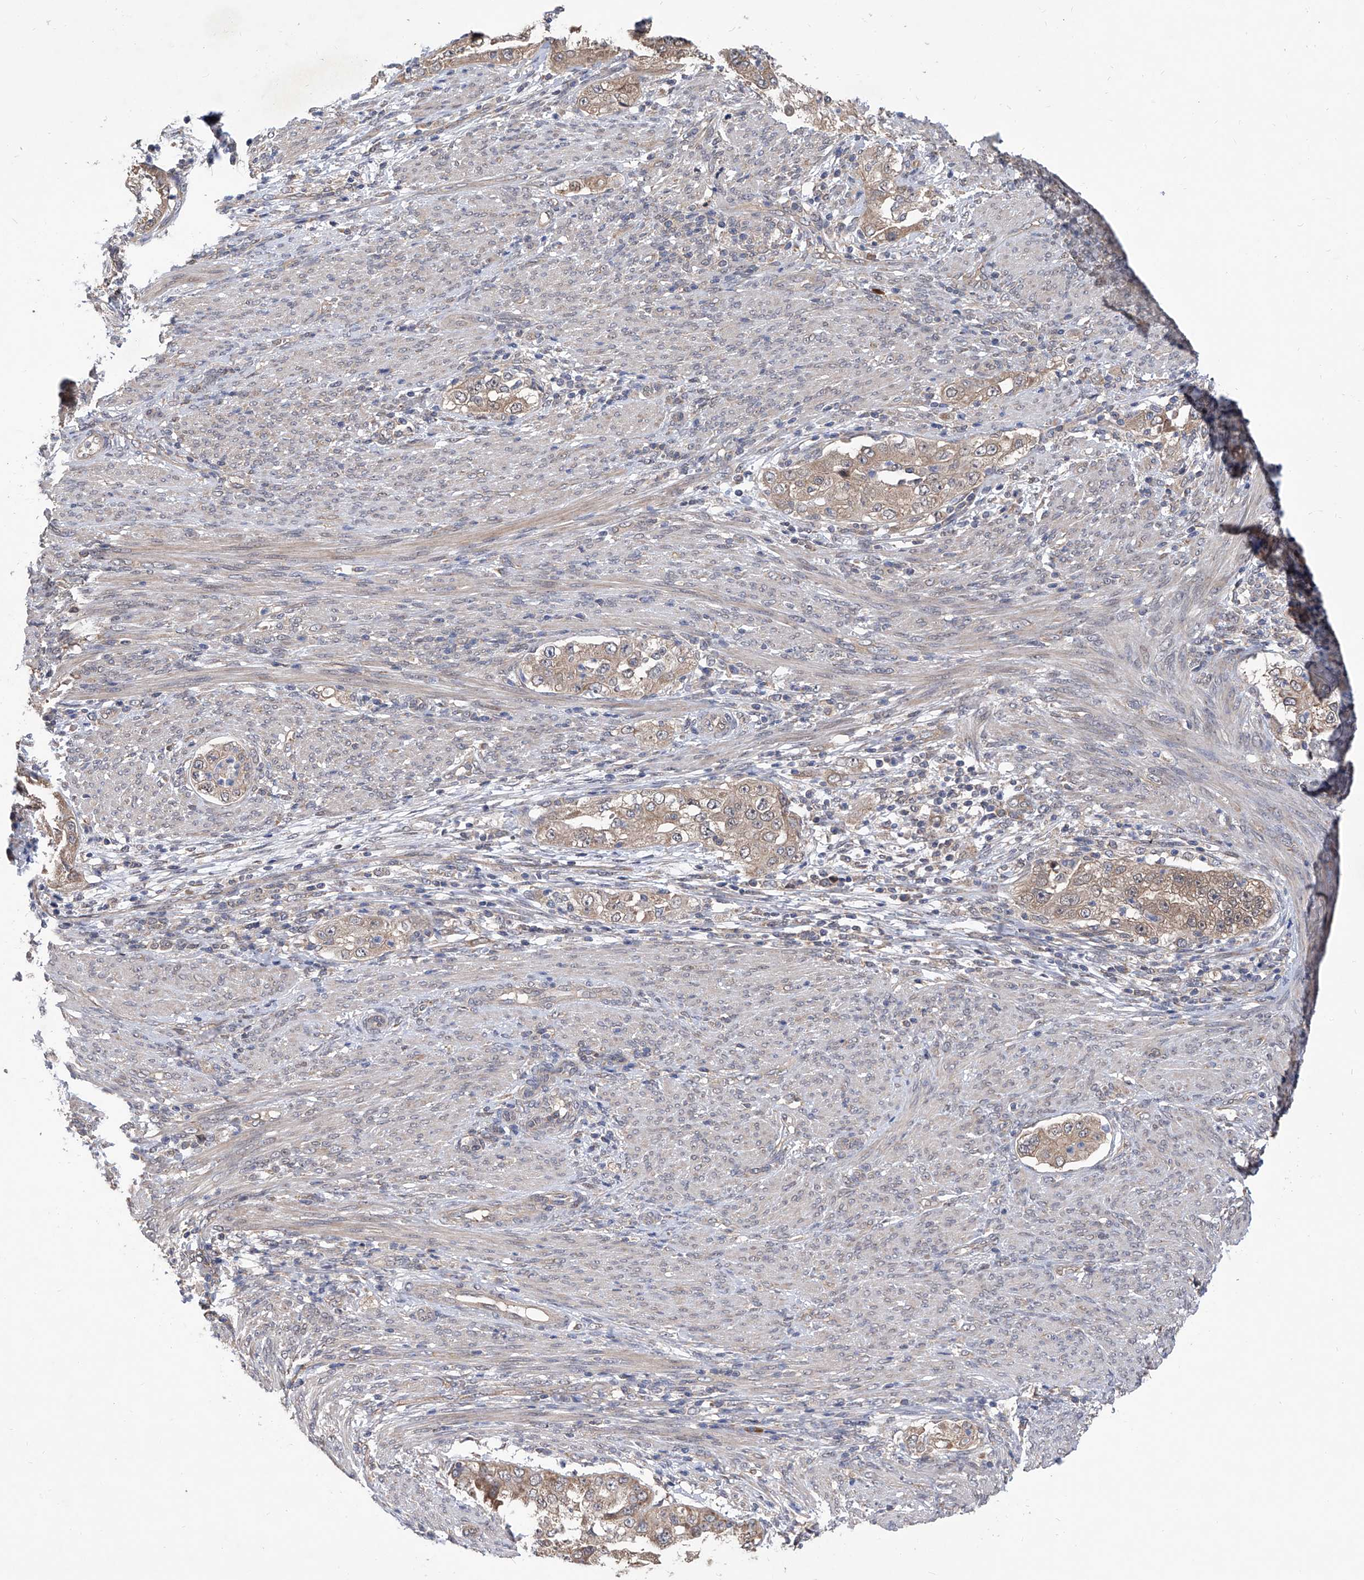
{"staining": {"intensity": "weak", "quantity": ">75%", "location": "cytoplasmic/membranous"}, "tissue": "endometrial cancer", "cell_type": "Tumor cells", "image_type": "cancer", "snomed": [{"axis": "morphology", "description": "Adenocarcinoma, NOS"}, {"axis": "topography", "description": "Endometrium"}], "caption": "Brown immunohistochemical staining in human endometrial cancer (adenocarcinoma) demonstrates weak cytoplasmic/membranous positivity in approximately >75% of tumor cells. The staining is performed using DAB (3,3'-diaminobenzidine) brown chromogen to label protein expression. The nuclei are counter-stained blue using hematoxylin.", "gene": "USP45", "patient": {"sex": "female", "age": 85}}